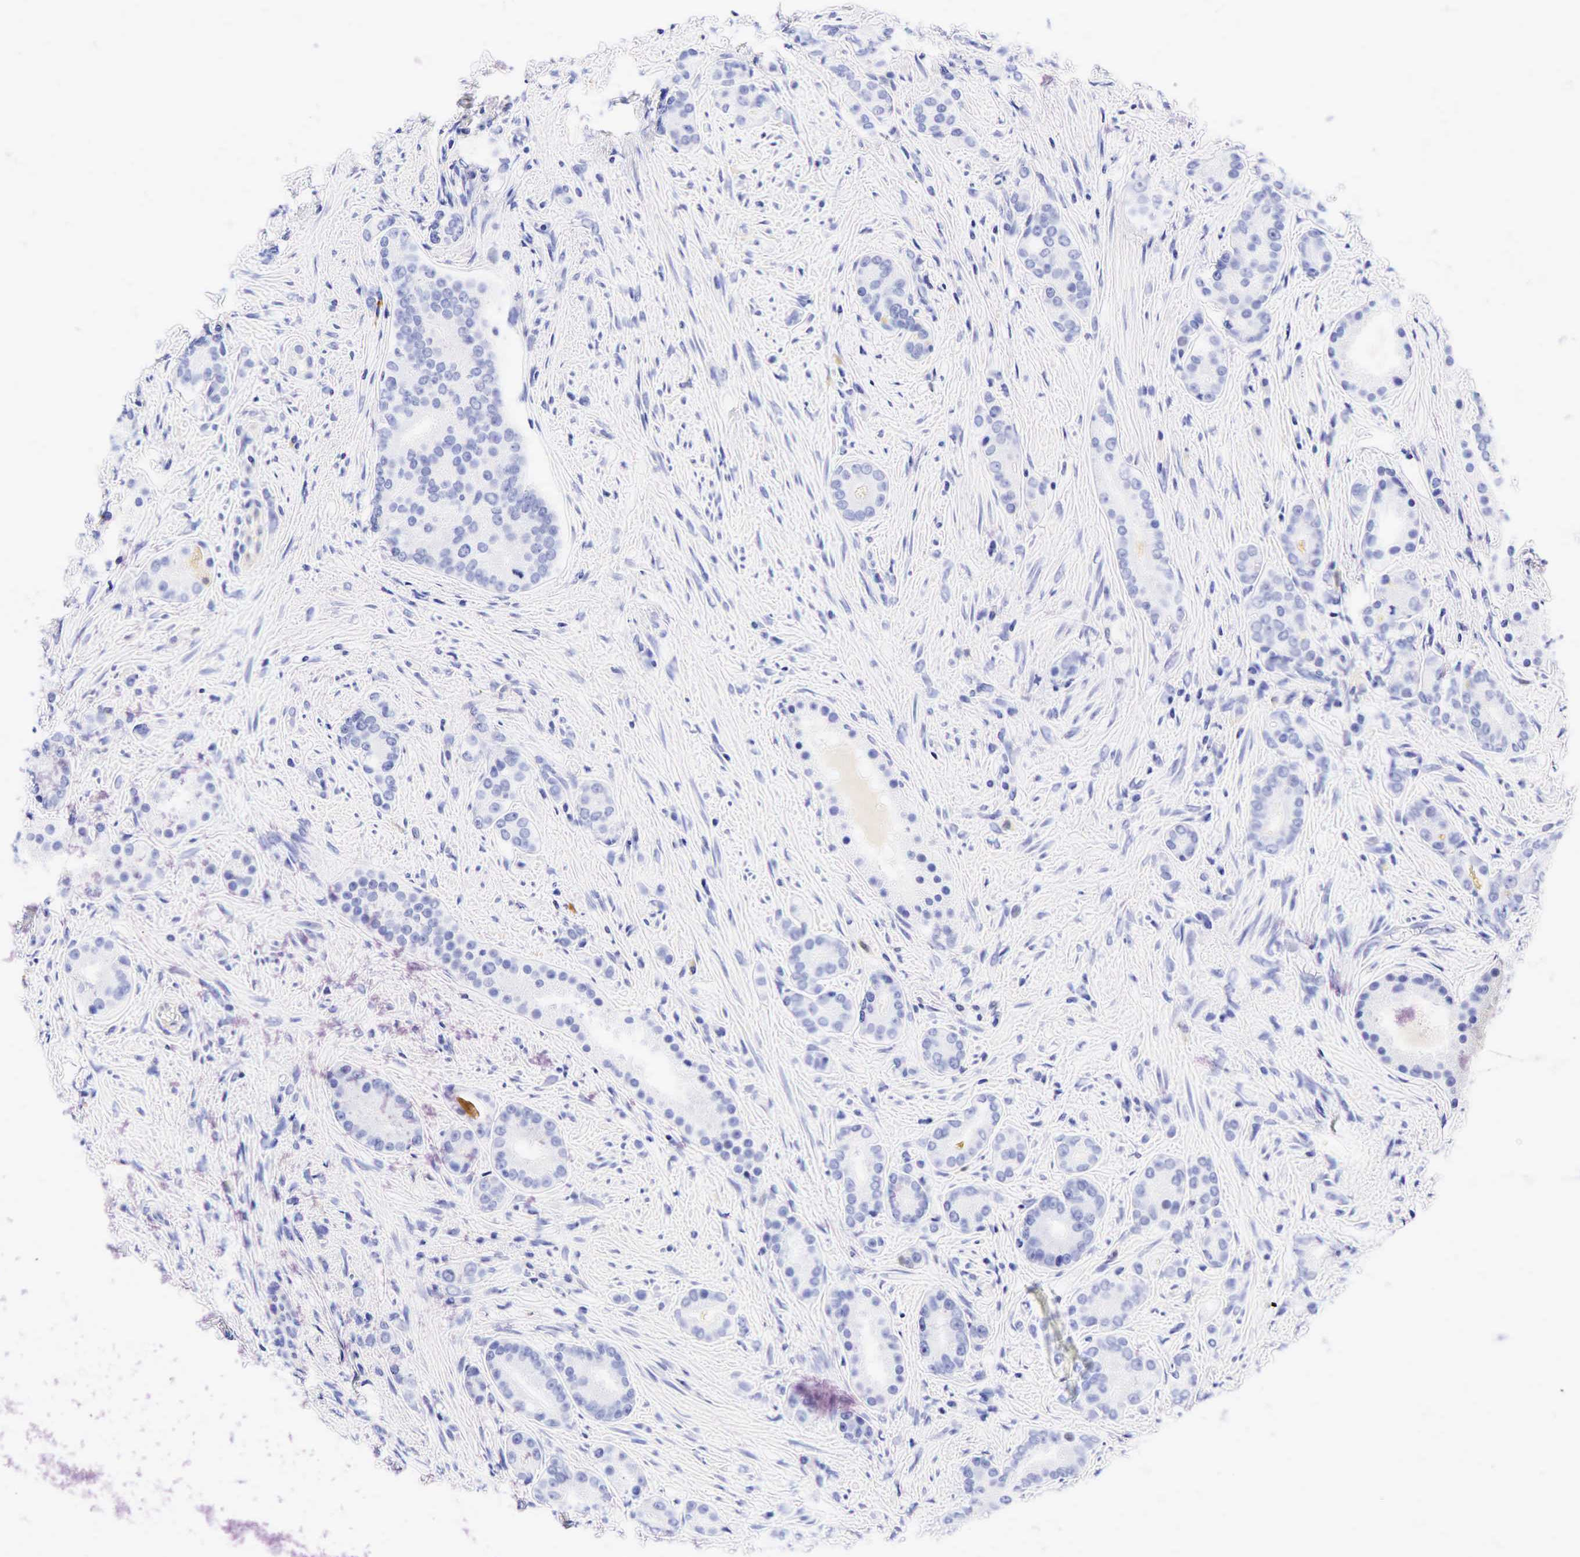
{"staining": {"intensity": "negative", "quantity": "none", "location": "none"}, "tissue": "prostate cancer", "cell_type": "Tumor cells", "image_type": "cancer", "snomed": [{"axis": "morphology", "description": "Adenocarcinoma, Medium grade"}, {"axis": "topography", "description": "Prostate"}], "caption": "Immunohistochemistry photomicrograph of neoplastic tissue: human prostate cancer (adenocarcinoma (medium-grade)) stained with DAB (3,3'-diaminobenzidine) exhibits no significant protein expression in tumor cells.", "gene": "TNFRSF8", "patient": {"sex": "male", "age": 59}}